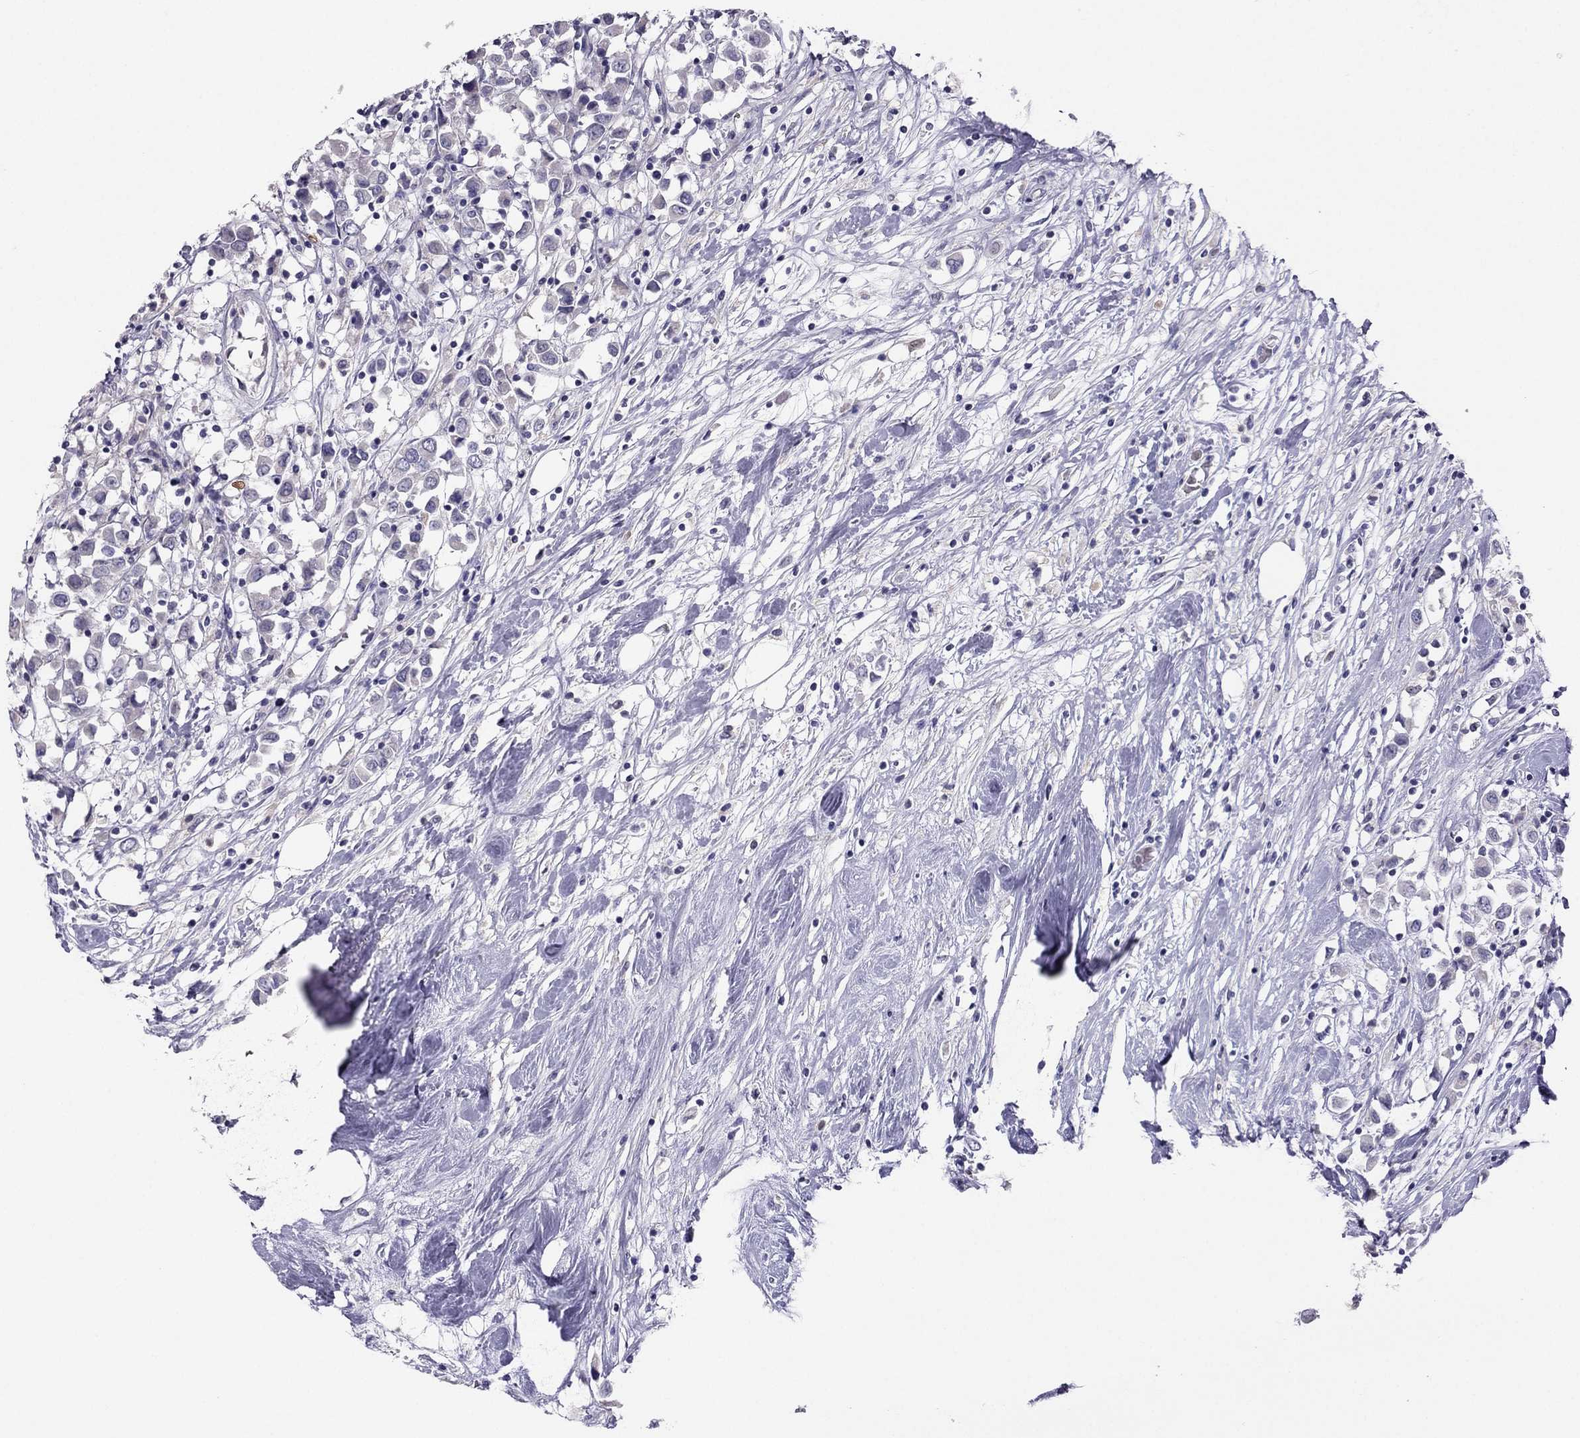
{"staining": {"intensity": "negative", "quantity": "none", "location": "none"}, "tissue": "breast cancer", "cell_type": "Tumor cells", "image_type": "cancer", "snomed": [{"axis": "morphology", "description": "Duct carcinoma"}, {"axis": "topography", "description": "Breast"}], "caption": "High magnification brightfield microscopy of breast cancer (intraductal carcinoma) stained with DAB (3,3'-diaminobenzidine) (brown) and counterstained with hematoxylin (blue): tumor cells show no significant staining. (DAB immunohistochemistry, high magnification).", "gene": "RGS8", "patient": {"sex": "female", "age": 61}}